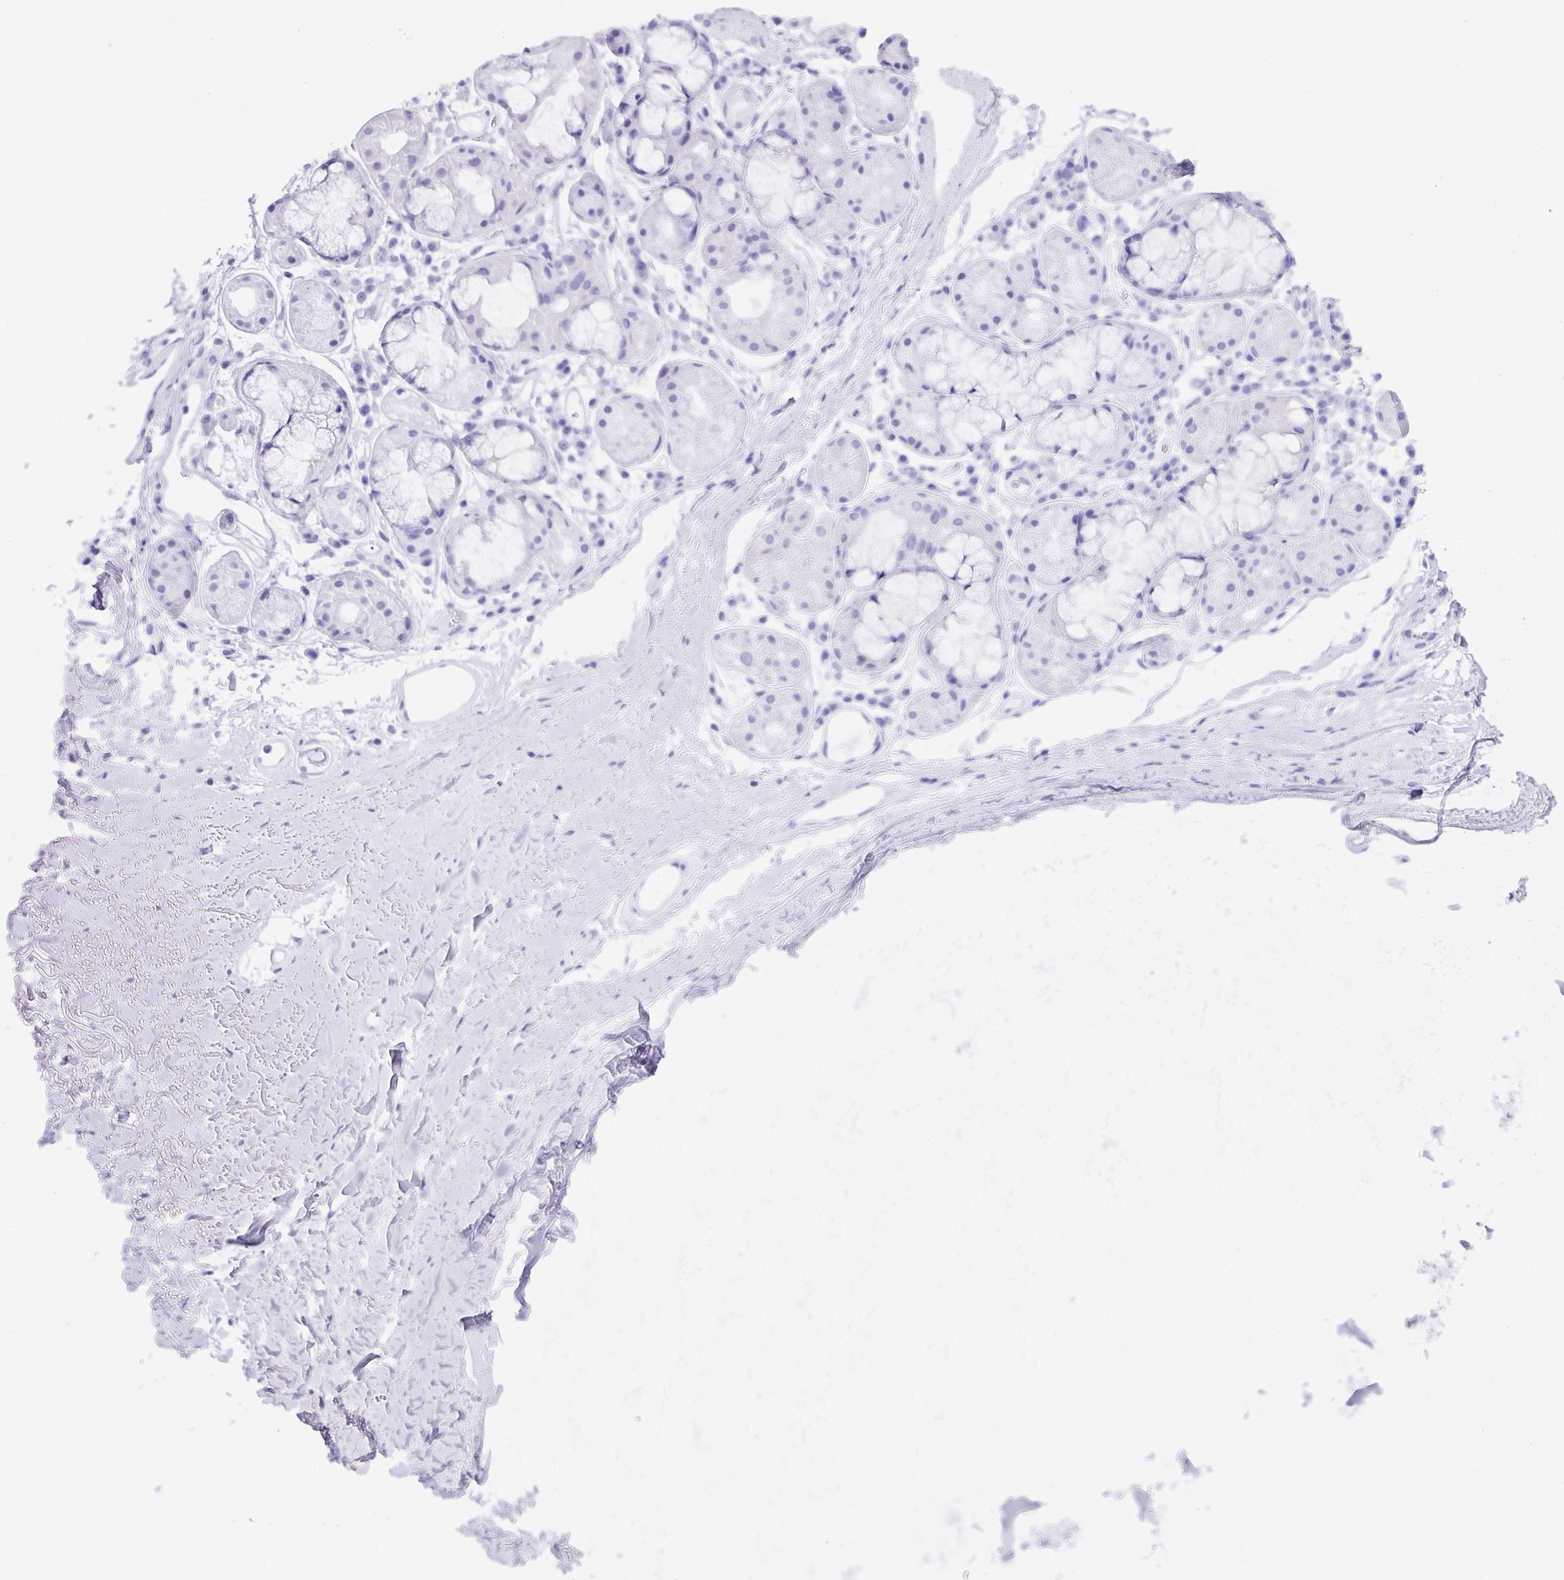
{"staining": {"intensity": "negative", "quantity": "none", "location": "none"}, "tissue": "adipose tissue", "cell_type": "Adipocytes", "image_type": "normal", "snomed": [{"axis": "morphology", "description": "Normal tissue, NOS"}, {"axis": "topography", "description": "Cartilage tissue"}], "caption": "Immunohistochemistry (IHC) micrograph of normal adipose tissue: adipose tissue stained with DAB exhibits no significant protein staining in adipocytes. Nuclei are stained in blue.", "gene": "ZNF524", "patient": {"sex": "male", "age": 80}}